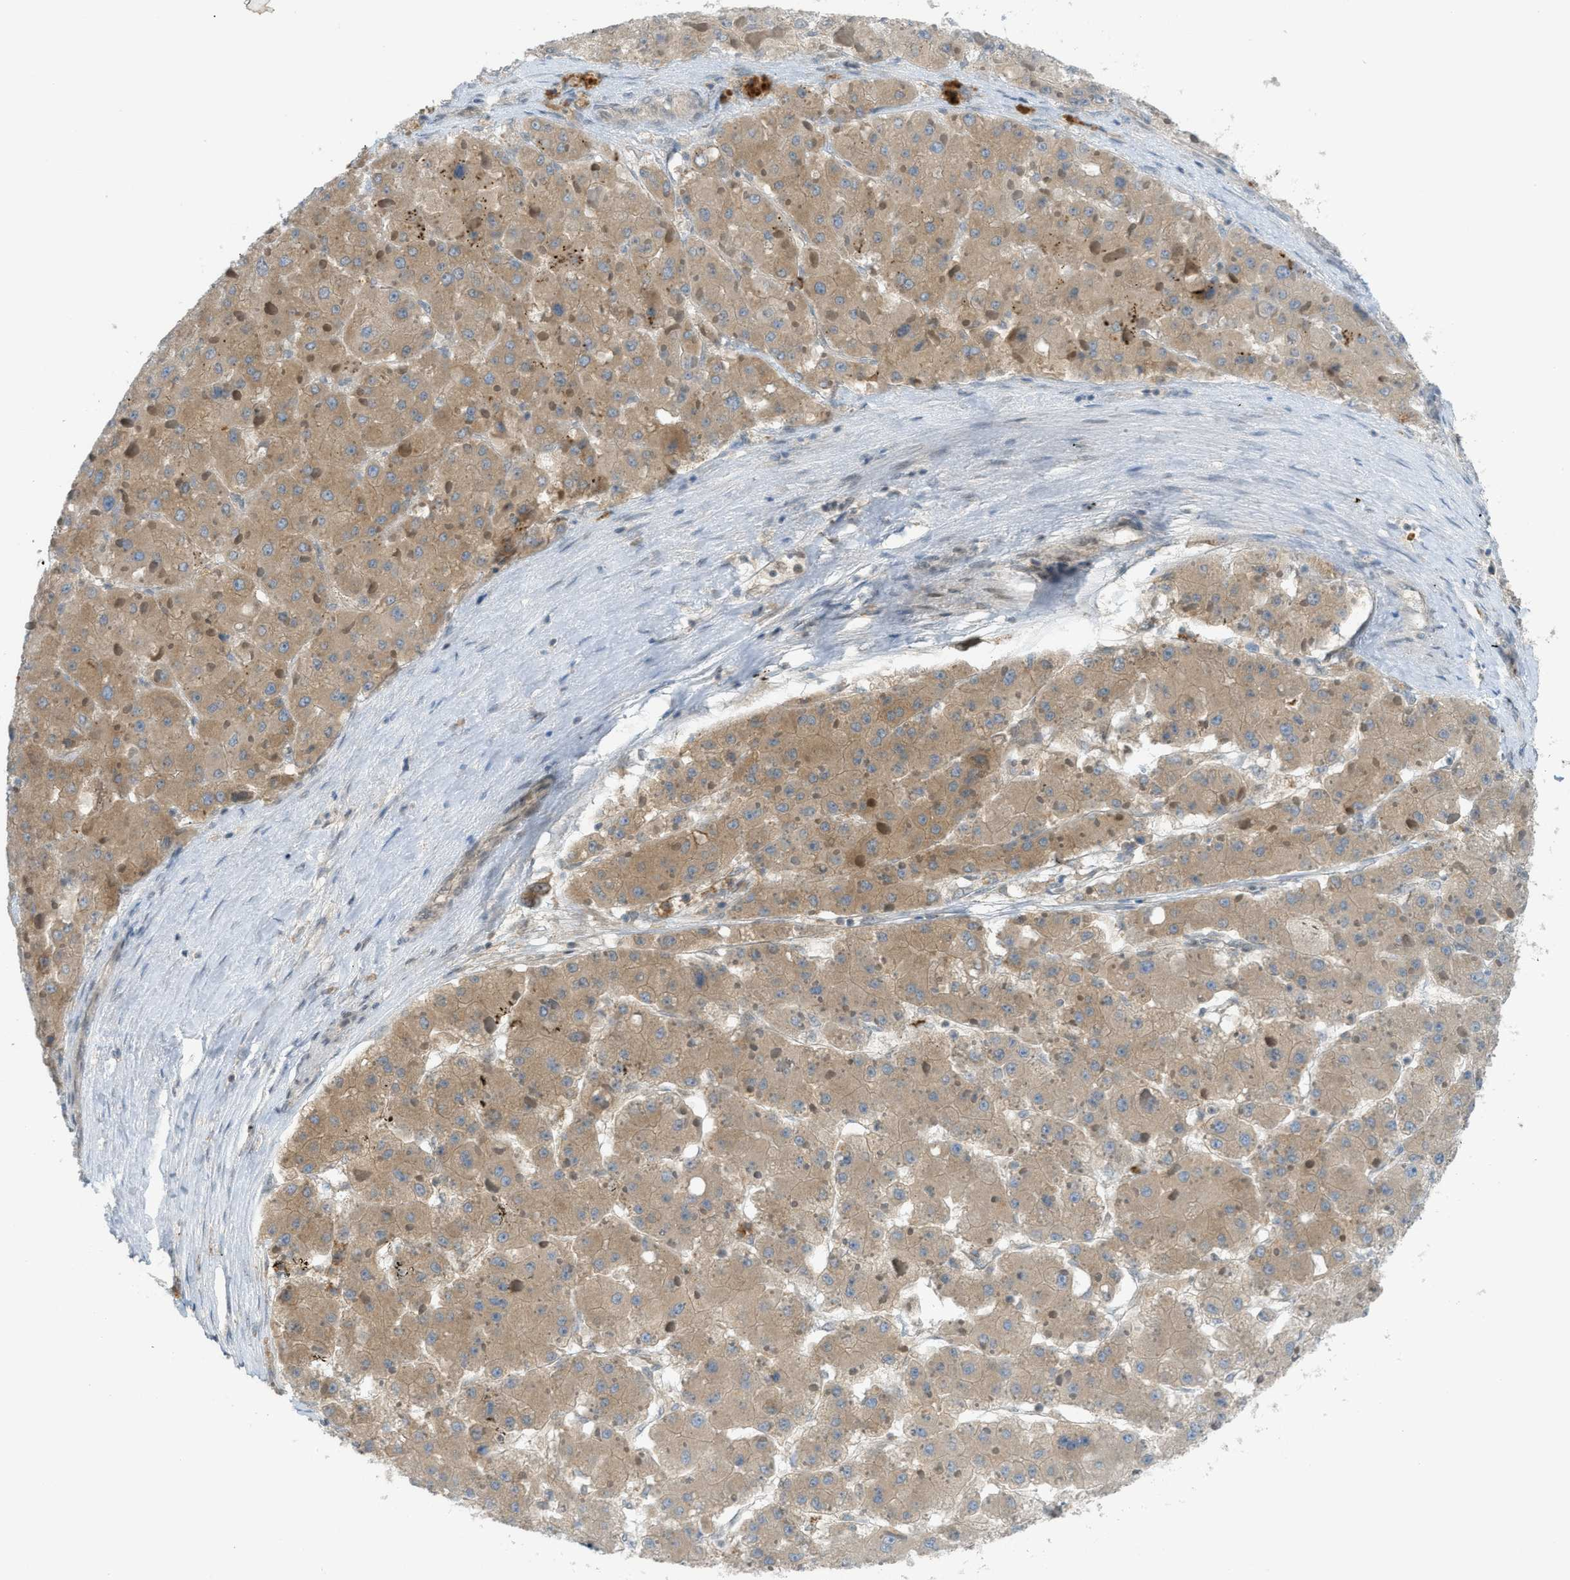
{"staining": {"intensity": "moderate", "quantity": ">75%", "location": "cytoplasmic/membranous"}, "tissue": "liver cancer", "cell_type": "Tumor cells", "image_type": "cancer", "snomed": [{"axis": "morphology", "description": "Carcinoma, Hepatocellular, NOS"}, {"axis": "topography", "description": "Liver"}], "caption": "Tumor cells reveal medium levels of moderate cytoplasmic/membranous staining in about >75% of cells in liver cancer (hepatocellular carcinoma).", "gene": "DYRK1A", "patient": {"sex": "female", "age": 73}}